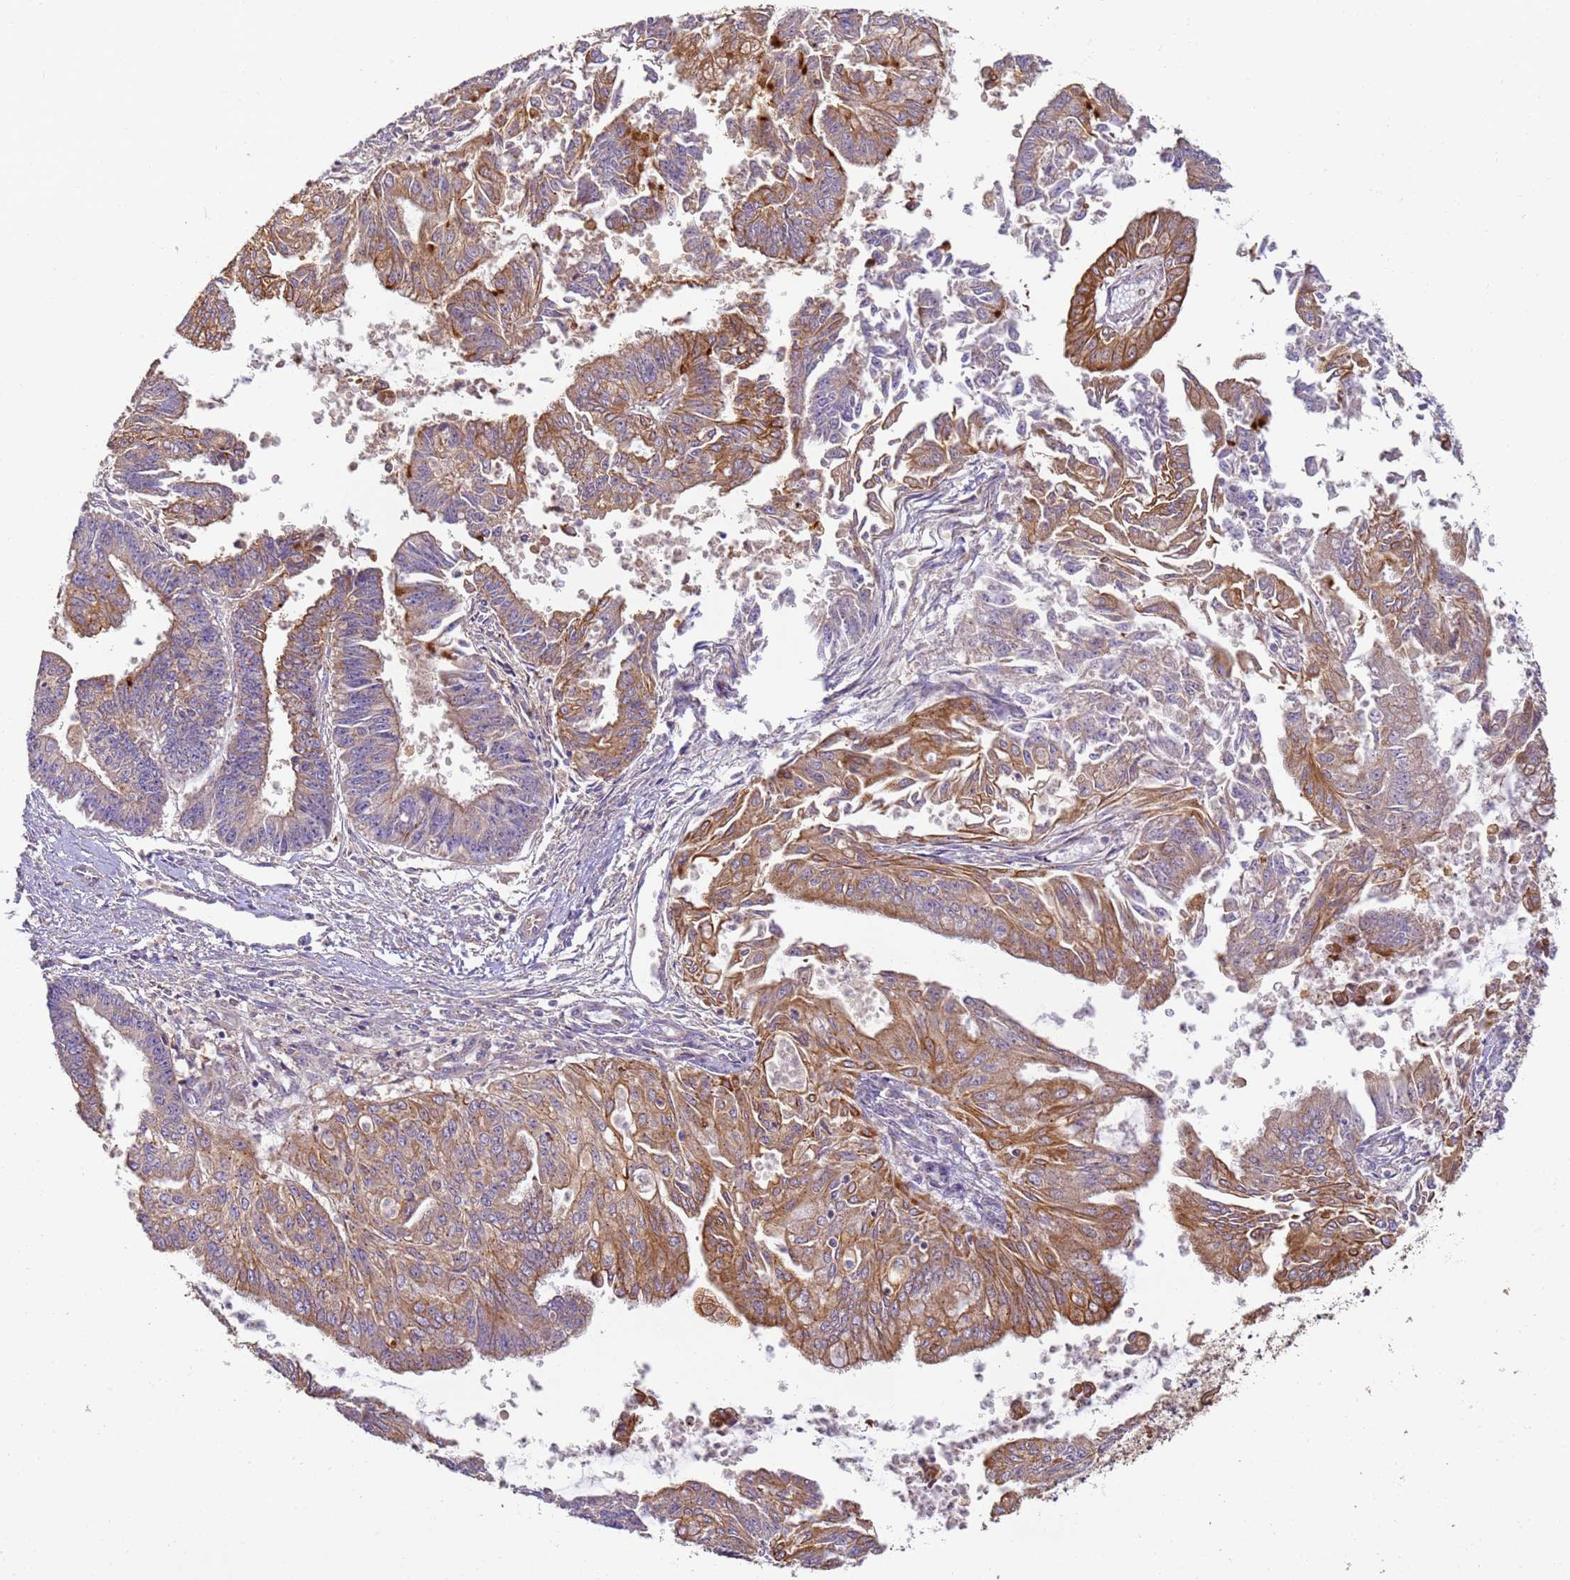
{"staining": {"intensity": "moderate", "quantity": "25%-75%", "location": "cytoplasmic/membranous"}, "tissue": "endometrial cancer", "cell_type": "Tumor cells", "image_type": "cancer", "snomed": [{"axis": "morphology", "description": "Adenocarcinoma, NOS"}, {"axis": "topography", "description": "Endometrium"}], "caption": "Protein staining of endometrial cancer (adenocarcinoma) tissue displays moderate cytoplasmic/membranous positivity in approximately 25%-75% of tumor cells.", "gene": "TIGAR", "patient": {"sex": "female", "age": 73}}